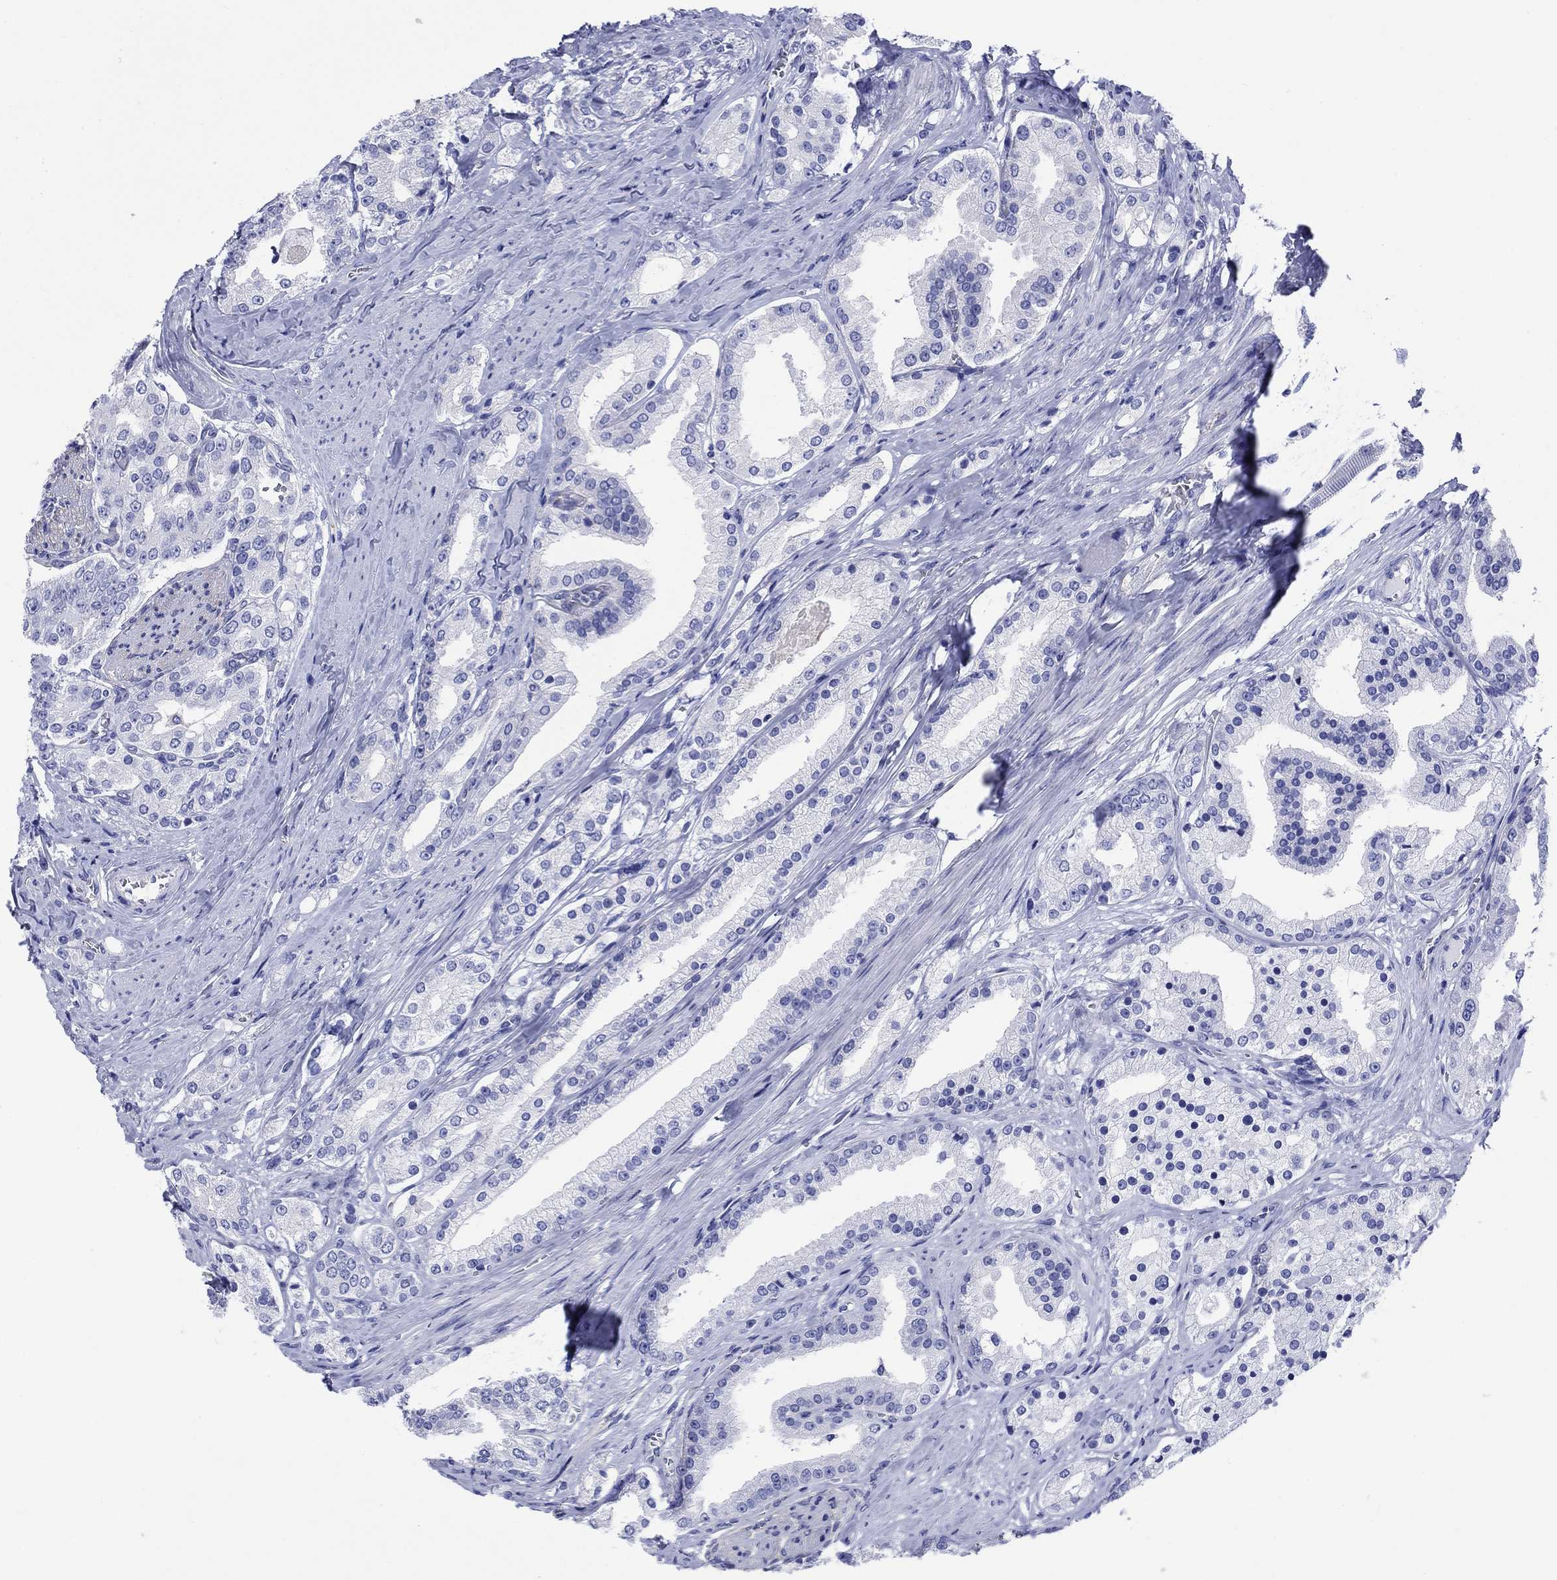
{"staining": {"intensity": "negative", "quantity": "none", "location": "none"}, "tissue": "prostate cancer", "cell_type": "Tumor cells", "image_type": "cancer", "snomed": [{"axis": "morphology", "description": "Adenocarcinoma, NOS"}, {"axis": "topography", "description": "Prostate and seminal vesicle, NOS"}, {"axis": "topography", "description": "Prostate"}], "caption": "DAB immunohistochemical staining of human prostate cancer (adenocarcinoma) displays no significant expression in tumor cells.", "gene": "SLC1A2", "patient": {"sex": "male", "age": 67}}